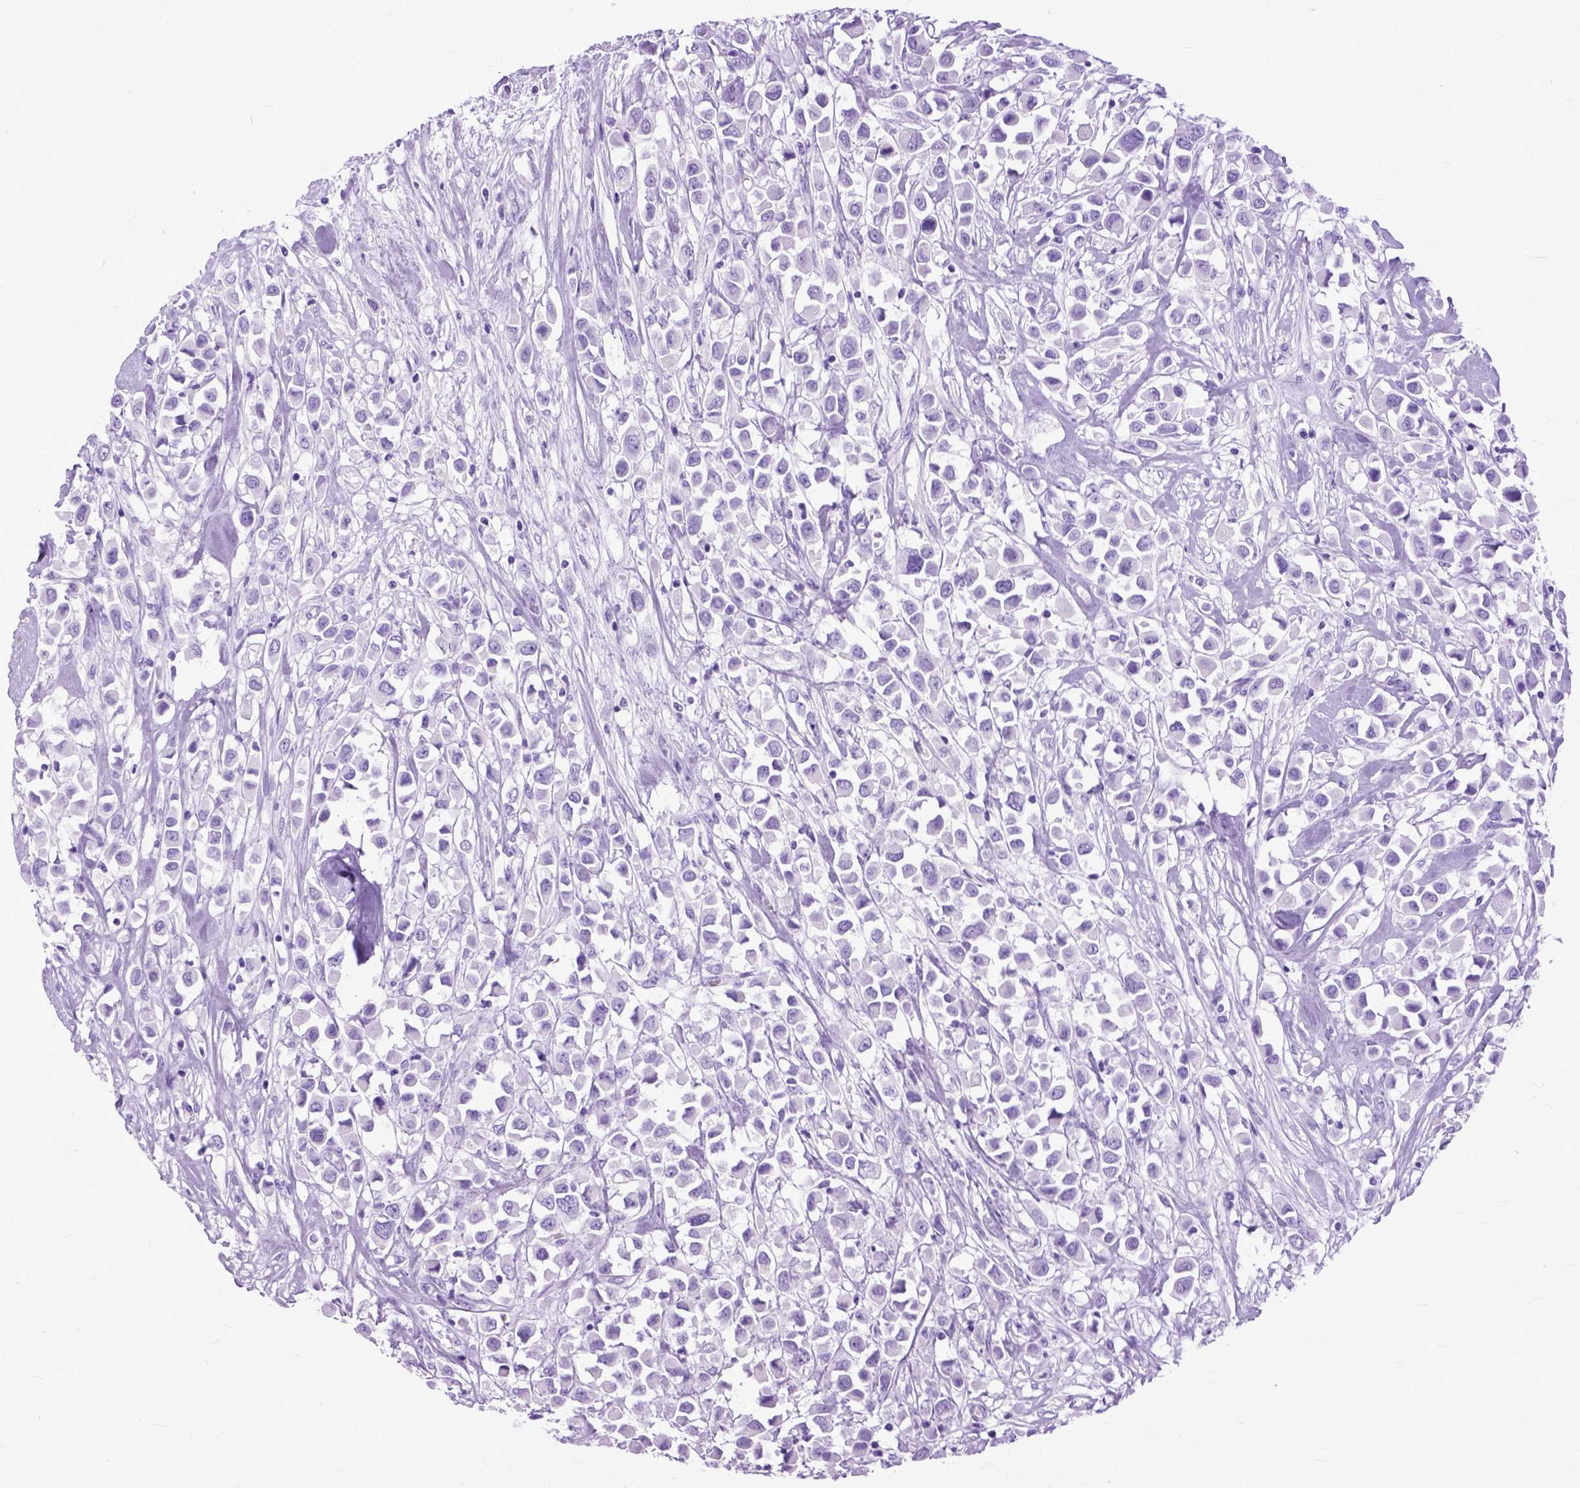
{"staining": {"intensity": "negative", "quantity": "none", "location": "none"}, "tissue": "breast cancer", "cell_type": "Tumor cells", "image_type": "cancer", "snomed": [{"axis": "morphology", "description": "Duct carcinoma"}, {"axis": "topography", "description": "Breast"}], "caption": "Human infiltrating ductal carcinoma (breast) stained for a protein using immunohistochemistry reveals no expression in tumor cells.", "gene": "GNGT1", "patient": {"sex": "female", "age": 61}}